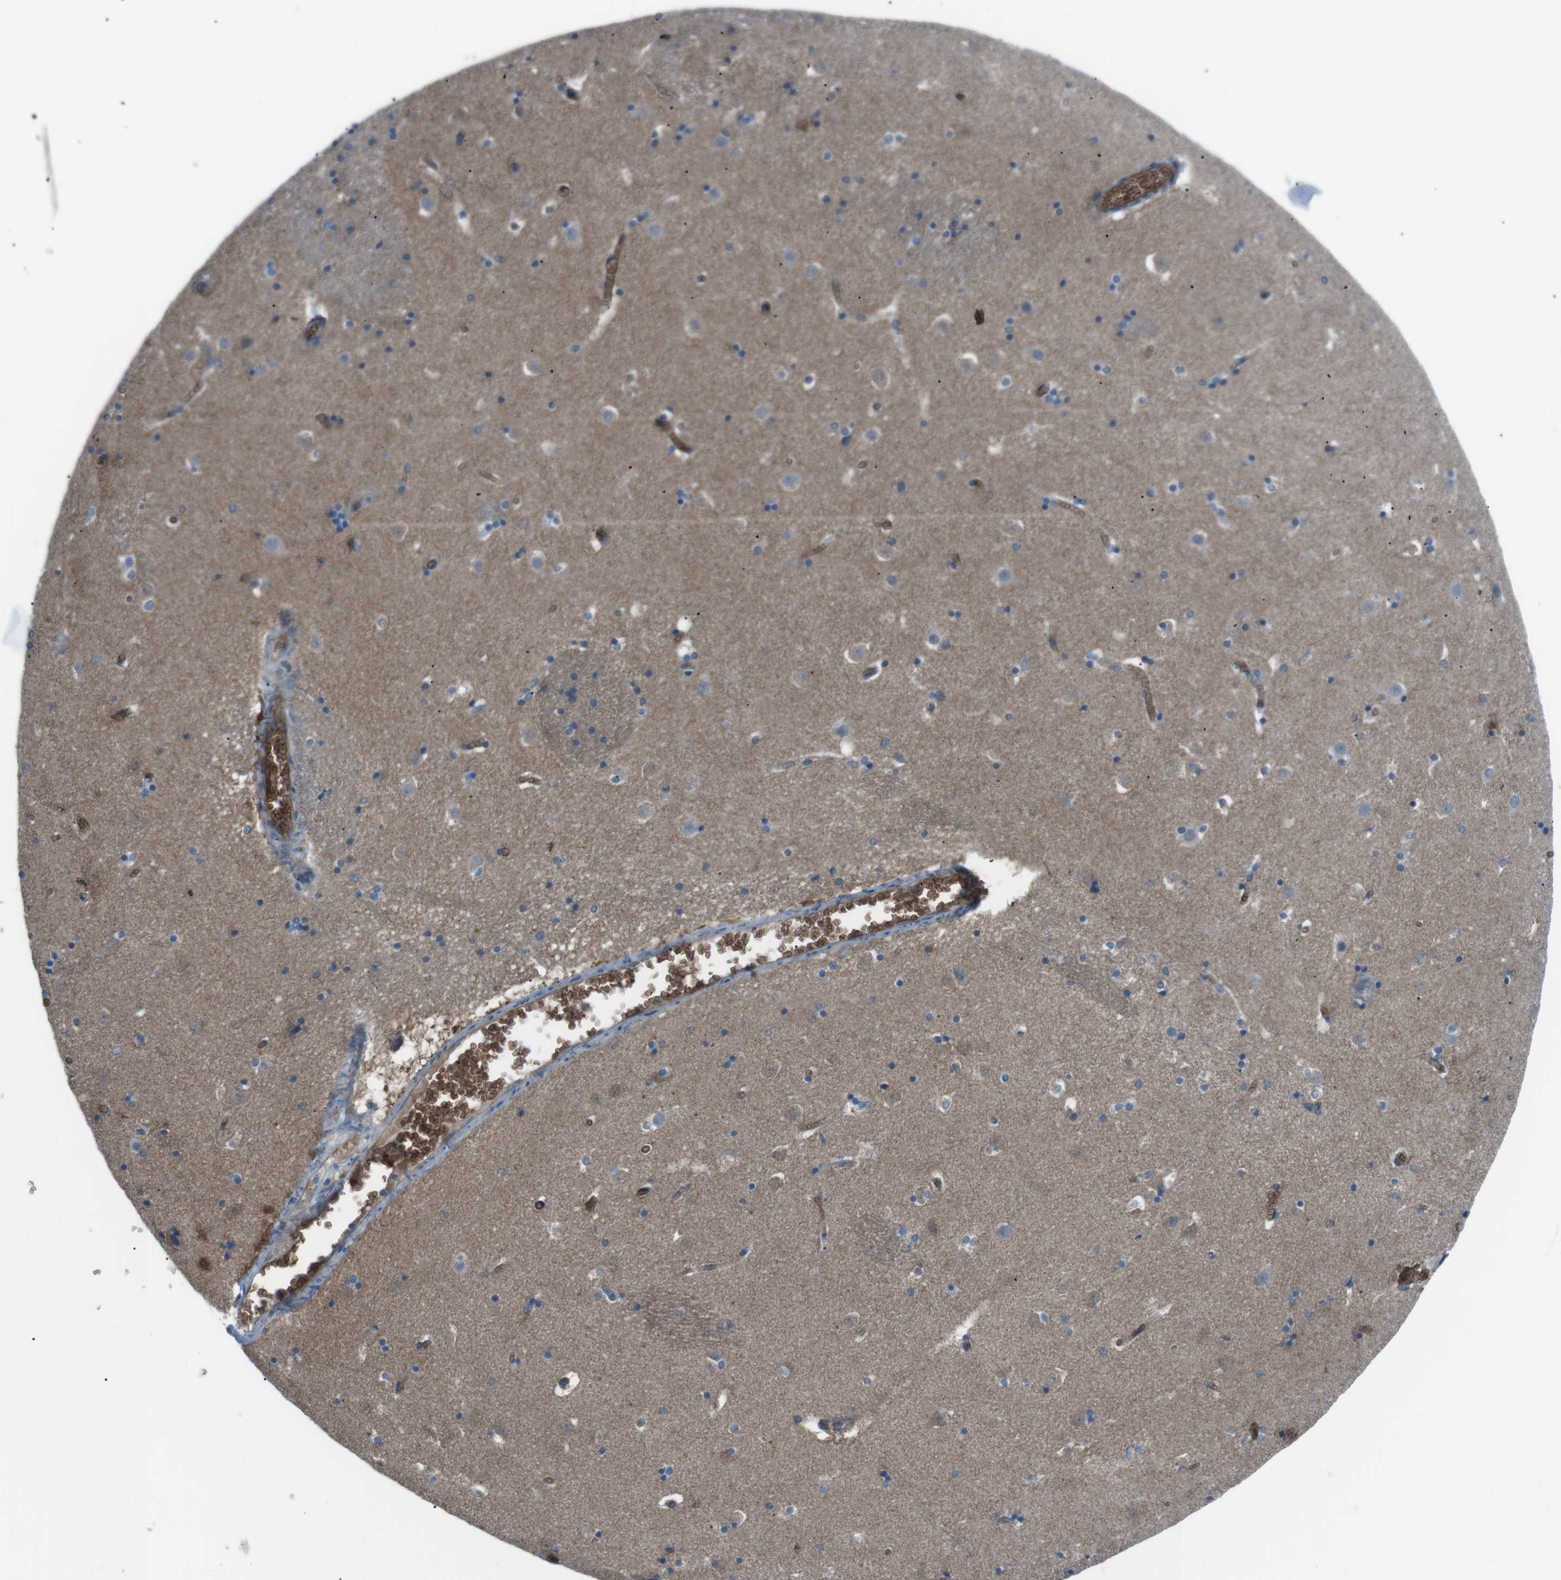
{"staining": {"intensity": "weak", "quantity": "<25%", "location": "cytoplasmic/membranous"}, "tissue": "caudate", "cell_type": "Glial cells", "image_type": "normal", "snomed": [{"axis": "morphology", "description": "Normal tissue, NOS"}, {"axis": "topography", "description": "Lateral ventricle wall"}], "caption": "Immunohistochemistry of benign caudate shows no expression in glial cells.", "gene": "SPTA1", "patient": {"sex": "male", "age": 45}}